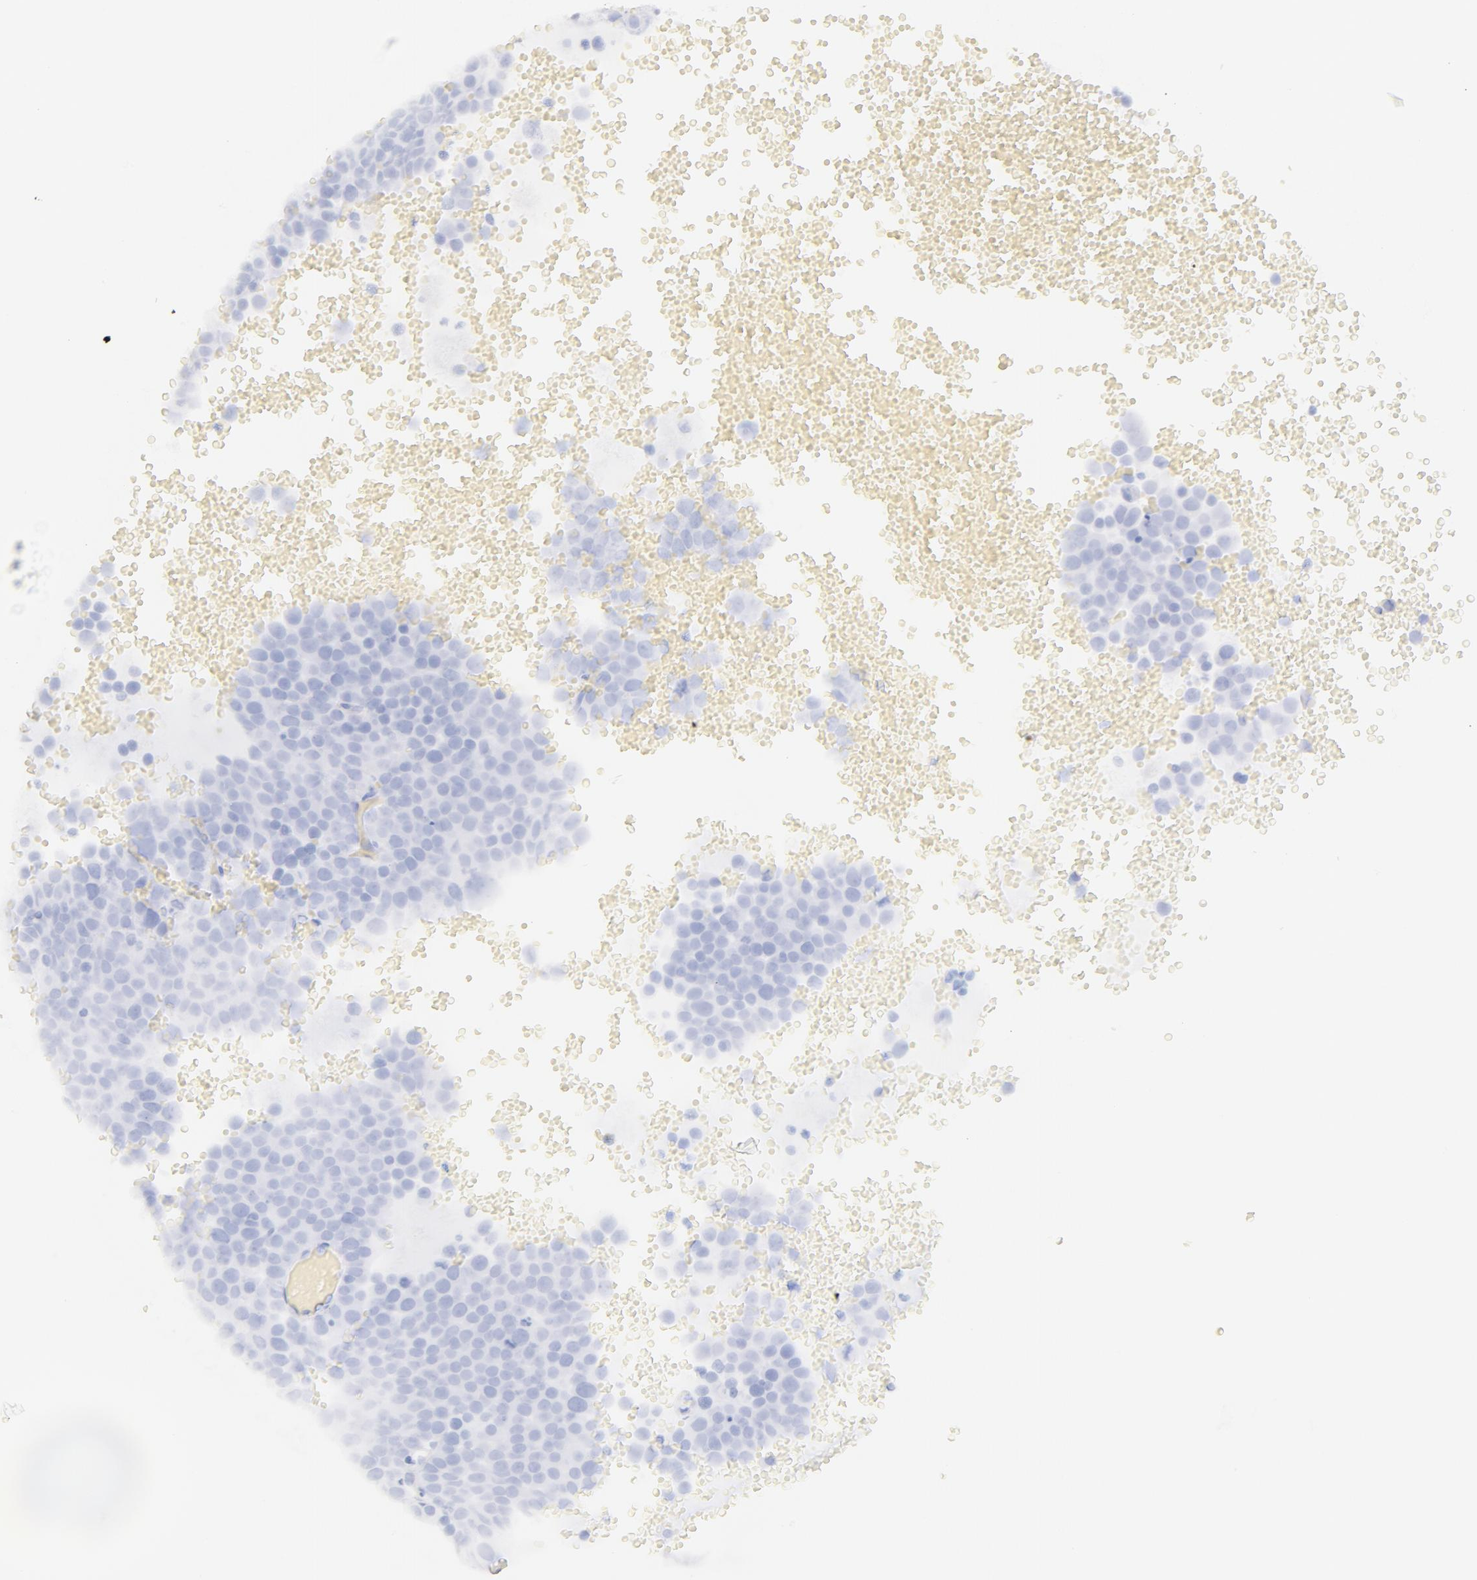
{"staining": {"intensity": "negative", "quantity": "none", "location": "none"}, "tissue": "testis cancer", "cell_type": "Tumor cells", "image_type": "cancer", "snomed": [{"axis": "morphology", "description": "Seminoma, NOS"}, {"axis": "topography", "description": "Testis"}], "caption": "DAB immunohistochemical staining of human seminoma (testis) reveals no significant staining in tumor cells. (DAB (3,3'-diaminobenzidine) IHC with hematoxylin counter stain).", "gene": "CD44", "patient": {"sex": "male", "age": 71}}